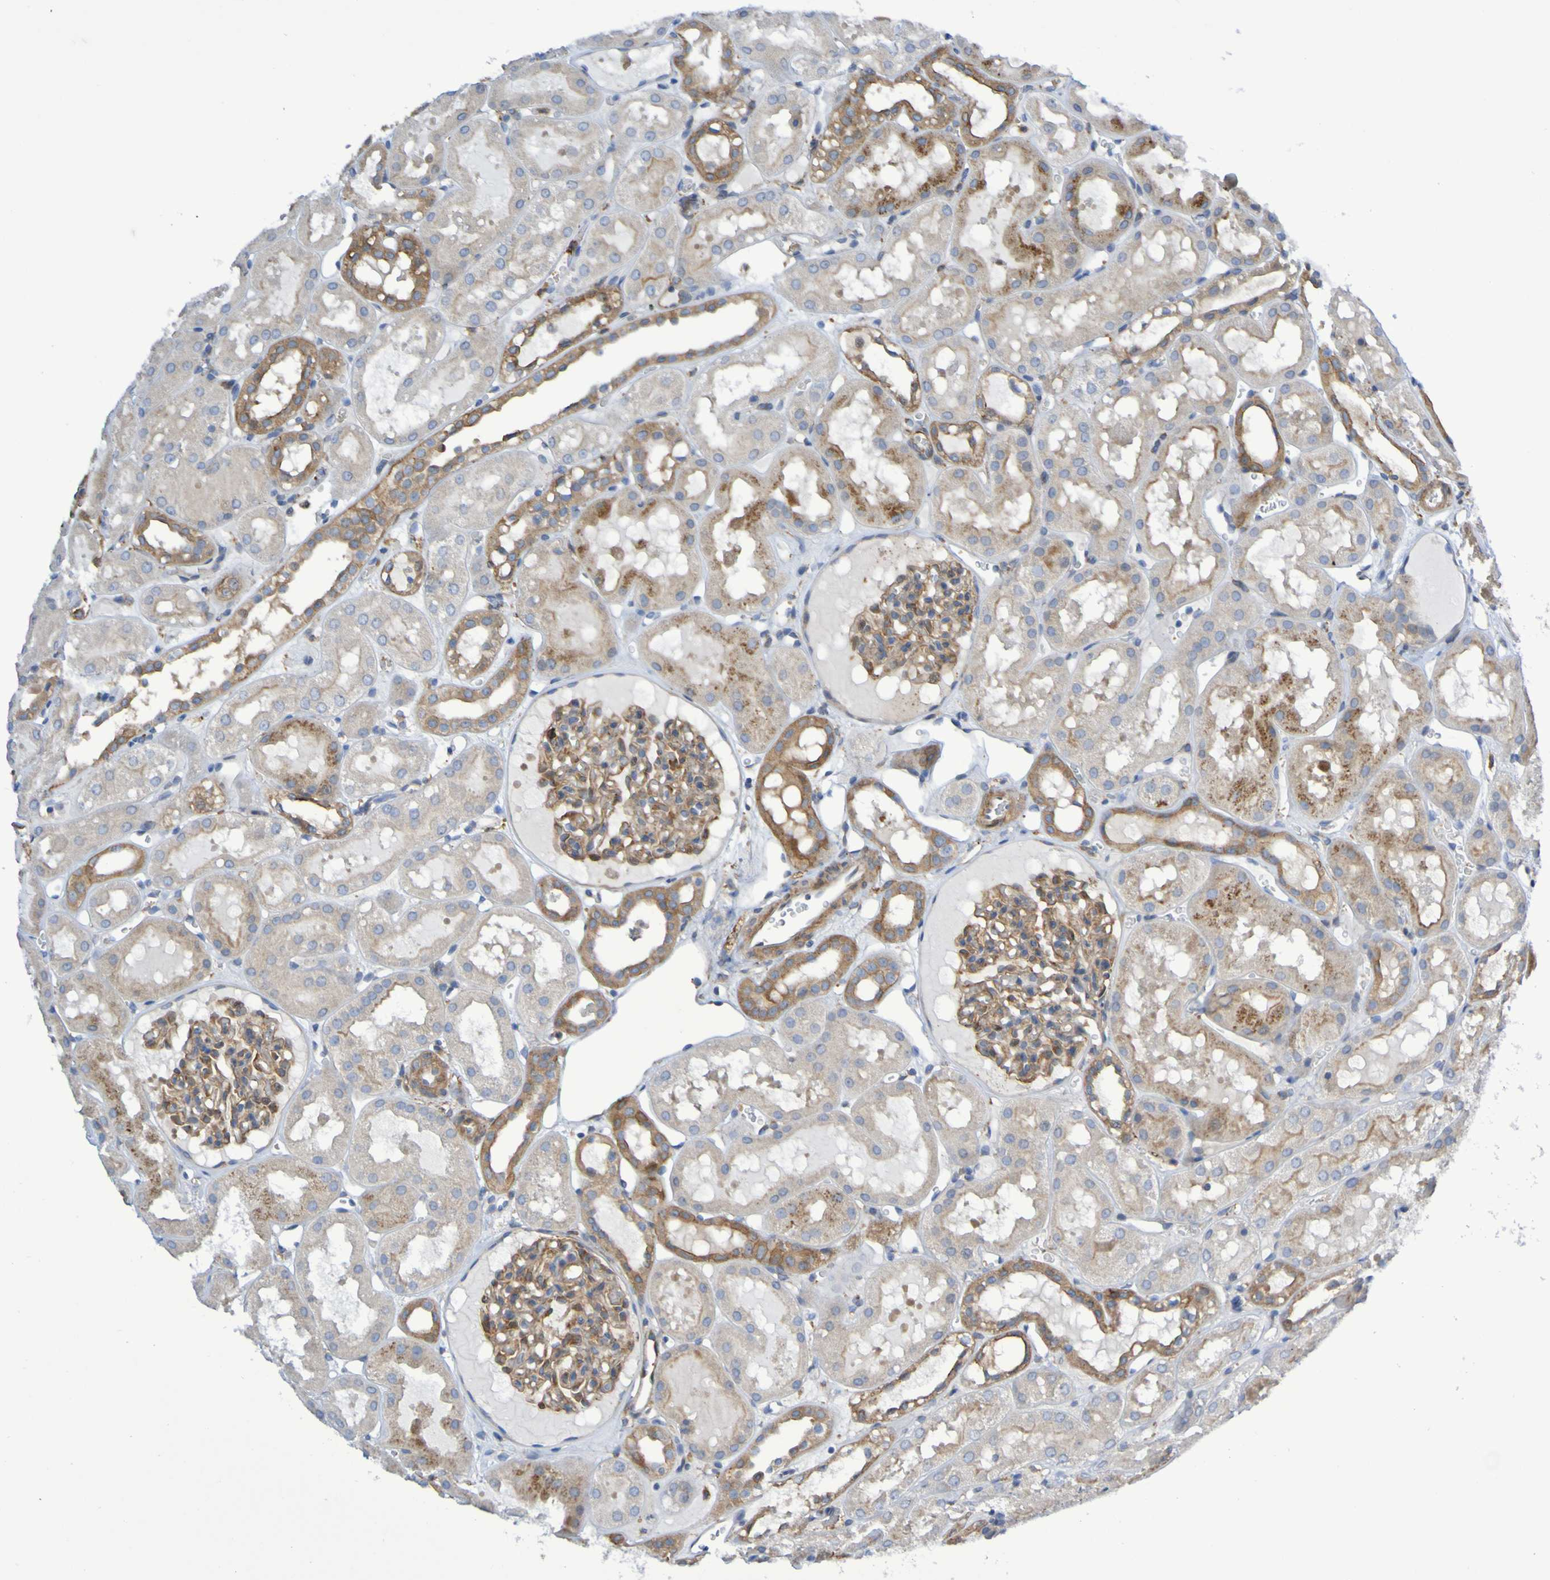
{"staining": {"intensity": "moderate", "quantity": ">75%", "location": "cytoplasmic/membranous"}, "tissue": "kidney", "cell_type": "Cells in glomeruli", "image_type": "normal", "snomed": [{"axis": "morphology", "description": "Normal tissue, NOS"}, {"axis": "topography", "description": "Kidney"}, {"axis": "topography", "description": "Urinary bladder"}], "caption": "Brown immunohistochemical staining in normal human kidney reveals moderate cytoplasmic/membranous positivity in about >75% of cells in glomeruli. The staining was performed using DAB to visualize the protein expression in brown, while the nuclei were stained in blue with hematoxylin (Magnification: 20x).", "gene": "SCRG1", "patient": {"sex": "male", "age": 16}}